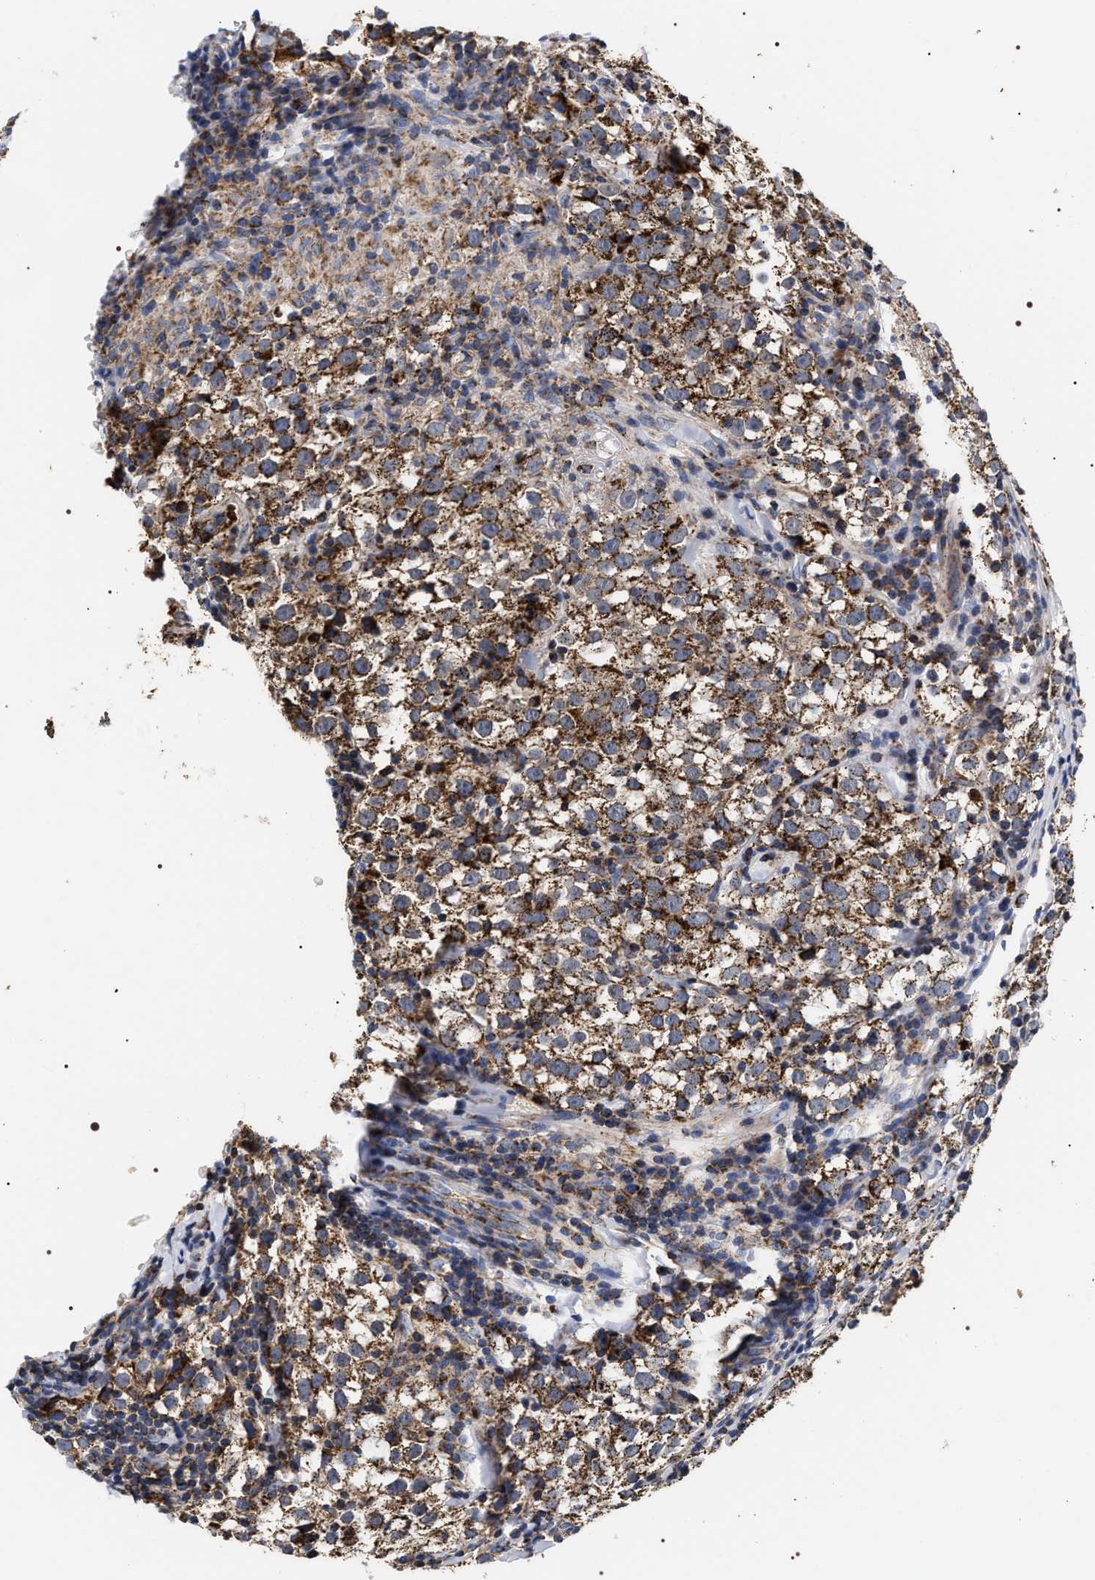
{"staining": {"intensity": "strong", "quantity": ">75%", "location": "cytoplasmic/membranous"}, "tissue": "testis cancer", "cell_type": "Tumor cells", "image_type": "cancer", "snomed": [{"axis": "morphology", "description": "Seminoma, NOS"}, {"axis": "morphology", "description": "Carcinoma, Embryonal, NOS"}, {"axis": "topography", "description": "Testis"}], "caption": "An immunohistochemistry (IHC) histopathology image of neoplastic tissue is shown. Protein staining in brown highlights strong cytoplasmic/membranous positivity in testis cancer (embryonal carcinoma) within tumor cells. The staining was performed using DAB (3,3'-diaminobenzidine), with brown indicating positive protein expression. Nuclei are stained blue with hematoxylin.", "gene": "COG5", "patient": {"sex": "male", "age": 36}}